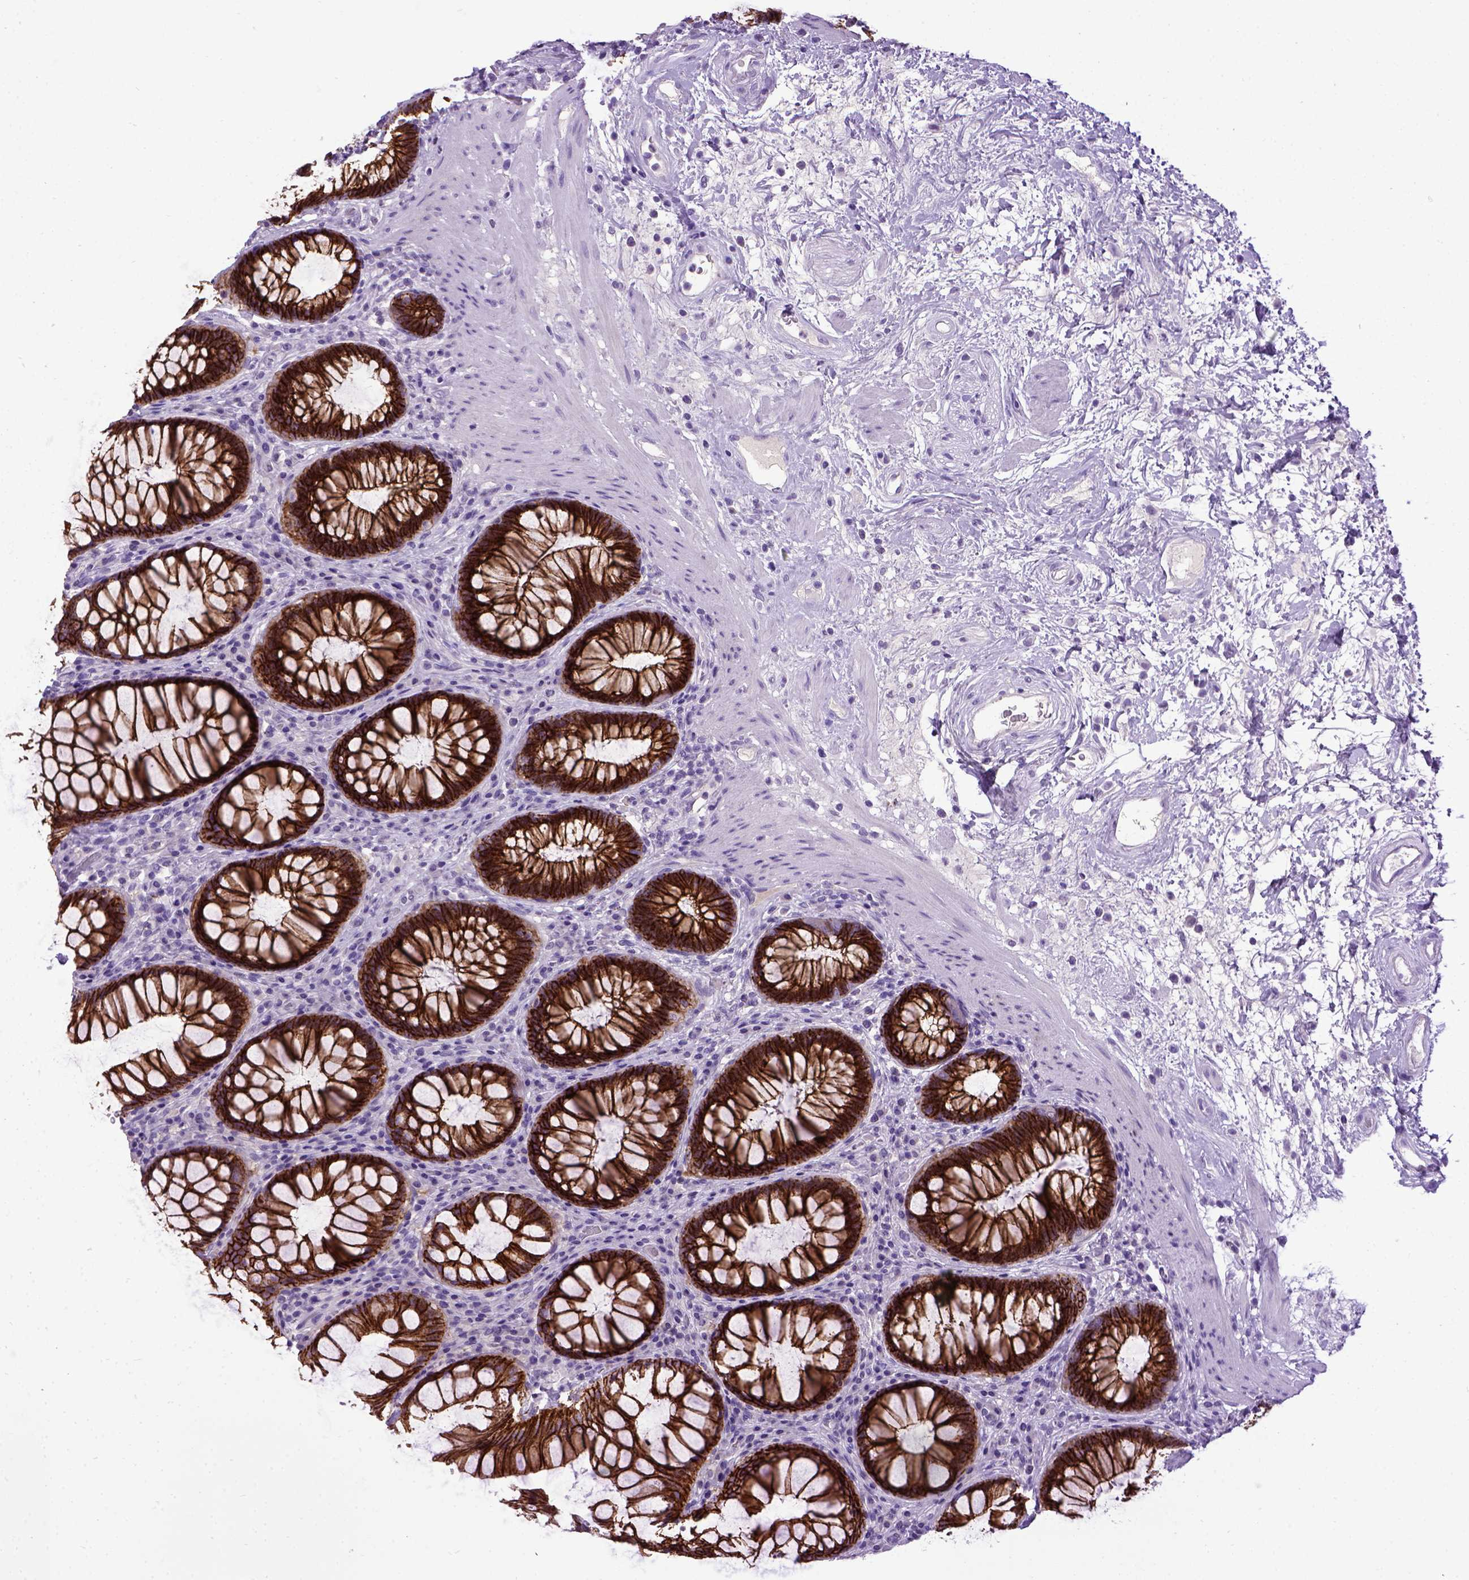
{"staining": {"intensity": "strong", "quantity": ">75%", "location": "cytoplasmic/membranous"}, "tissue": "rectum", "cell_type": "Glandular cells", "image_type": "normal", "snomed": [{"axis": "morphology", "description": "Normal tissue, NOS"}, {"axis": "topography", "description": "Rectum"}], "caption": "An IHC histopathology image of unremarkable tissue is shown. Protein staining in brown highlights strong cytoplasmic/membranous positivity in rectum within glandular cells. The staining is performed using DAB brown chromogen to label protein expression. The nuclei are counter-stained blue using hematoxylin.", "gene": "CDH1", "patient": {"sex": "male", "age": 72}}